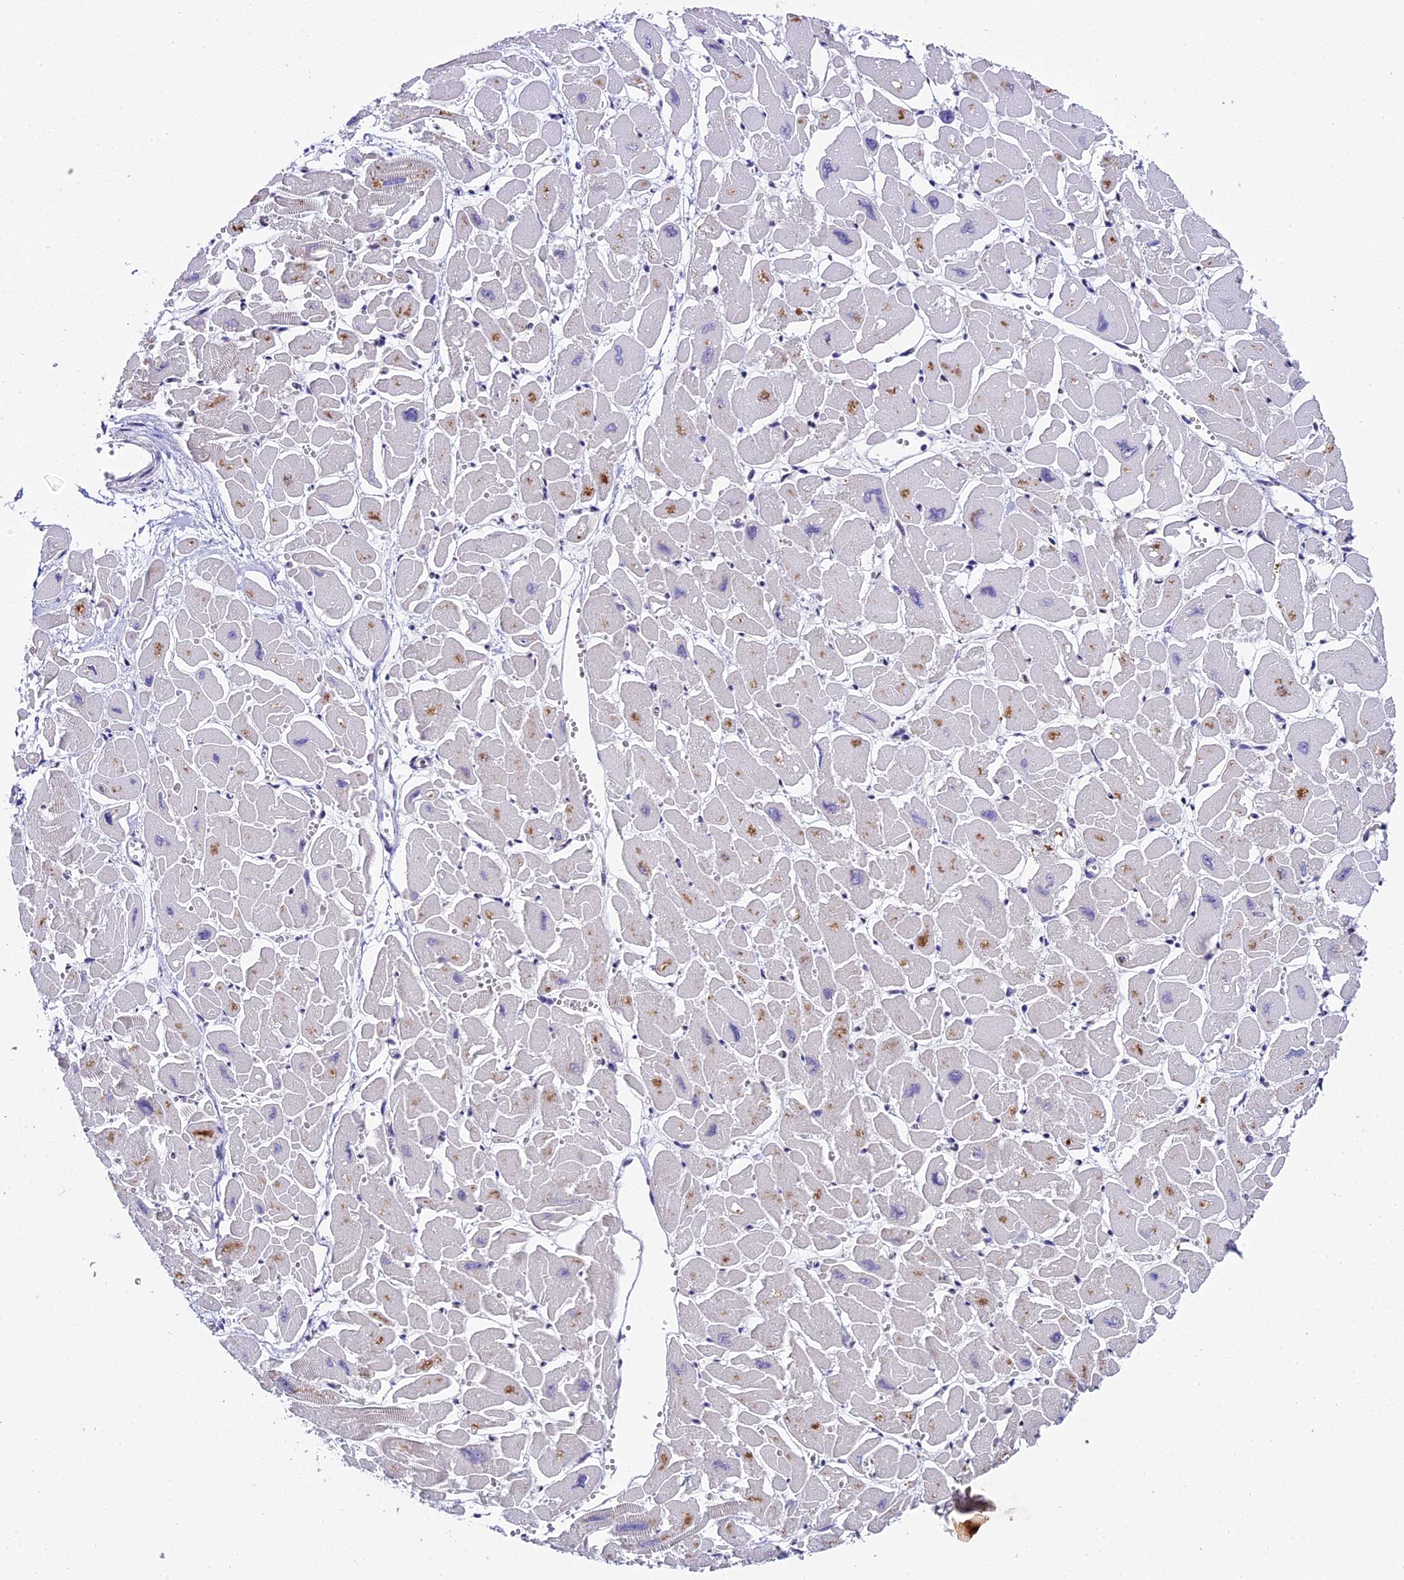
{"staining": {"intensity": "negative", "quantity": "none", "location": "none"}, "tissue": "heart muscle", "cell_type": "Cardiomyocytes", "image_type": "normal", "snomed": [{"axis": "morphology", "description": "Normal tissue, NOS"}, {"axis": "topography", "description": "Heart"}], "caption": "This photomicrograph is of benign heart muscle stained with immunohistochemistry to label a protein in brown with the nuclei are counter-stained blue. There is no expression in cardiomyocytes. (Brightfield microscopy of DAB (3,3'-diaminobenzidine) IHC at high magnification).", "gene": "ENKD1", "patient": {"sex": "male", "age": 54}}